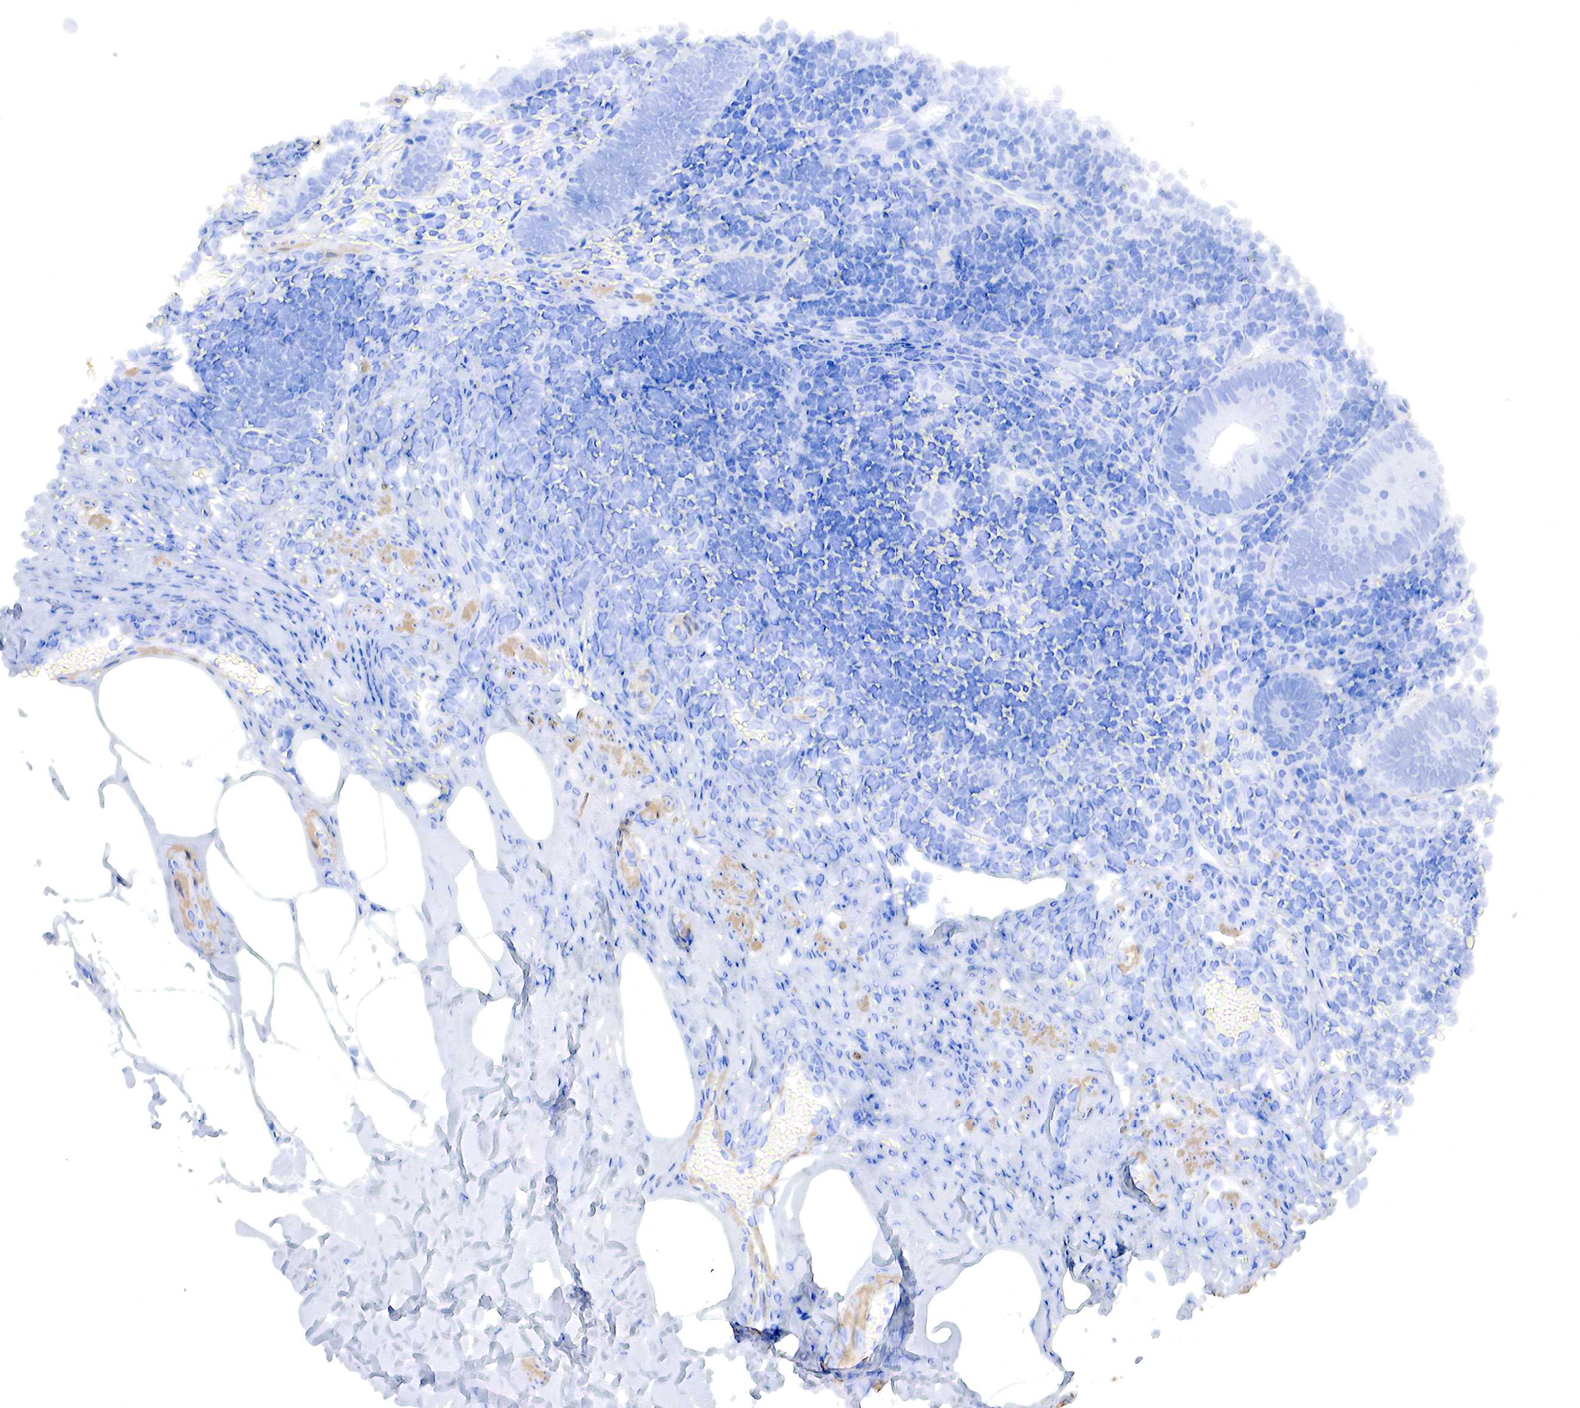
{"staining": {"intensity": "negative", "quantity": "none", "location": "none"}, "tissue": "appendix", "cell_type": "Glandular cells", "image_type": "normal", "snomed": [{"axis": "morphology", "description": "Normal tissue, NOS"}, {"axis": "topography", "description": "Appendix"}], "caption": "The IHC histopathology image has no significant positivity in glandular cells of appendix.", "gene": "TPM1", "patient": {"sex": "male", "age": 25}}